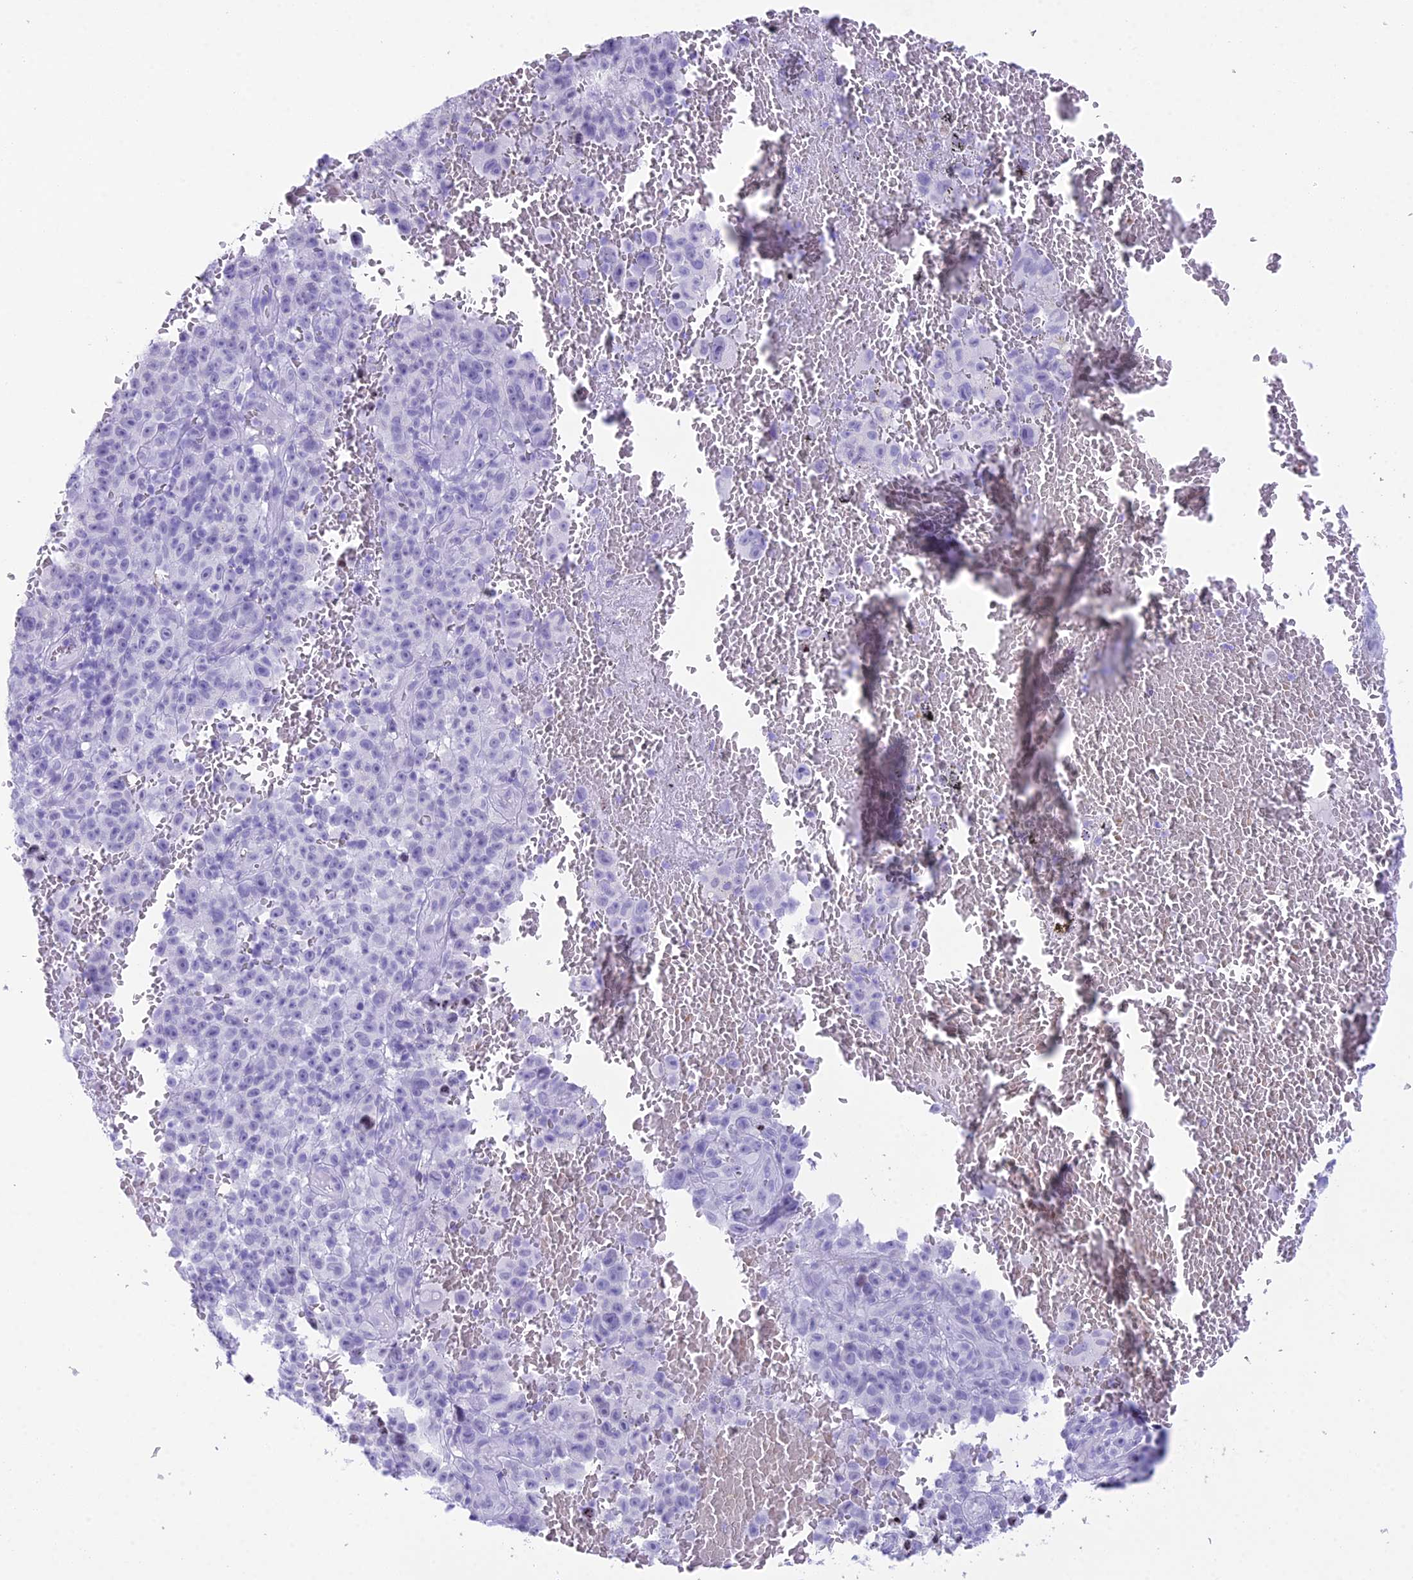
{"staining": {"intensity": "negative", "quantity": "none", "location": "none"}, "tissue": "melanoma", "cell_type": "Tumor cells", "image_type": "cancer", "snomed": [{"axis": "morphology", "description": "Malignant melanoma, NOS"}, {"axis": "topography", "description": "Skin"}], "caption": "Immunohistochemistry (IHC) photomicrograph of melanoma stained for a protein (brown), which reveals no positivity in tumor cells. (DAB immunohistochemistry (IHC) with hematoxylin counter stain).", "gene": "RNPS1", "patient": {"sex": "female", "age": 82}}